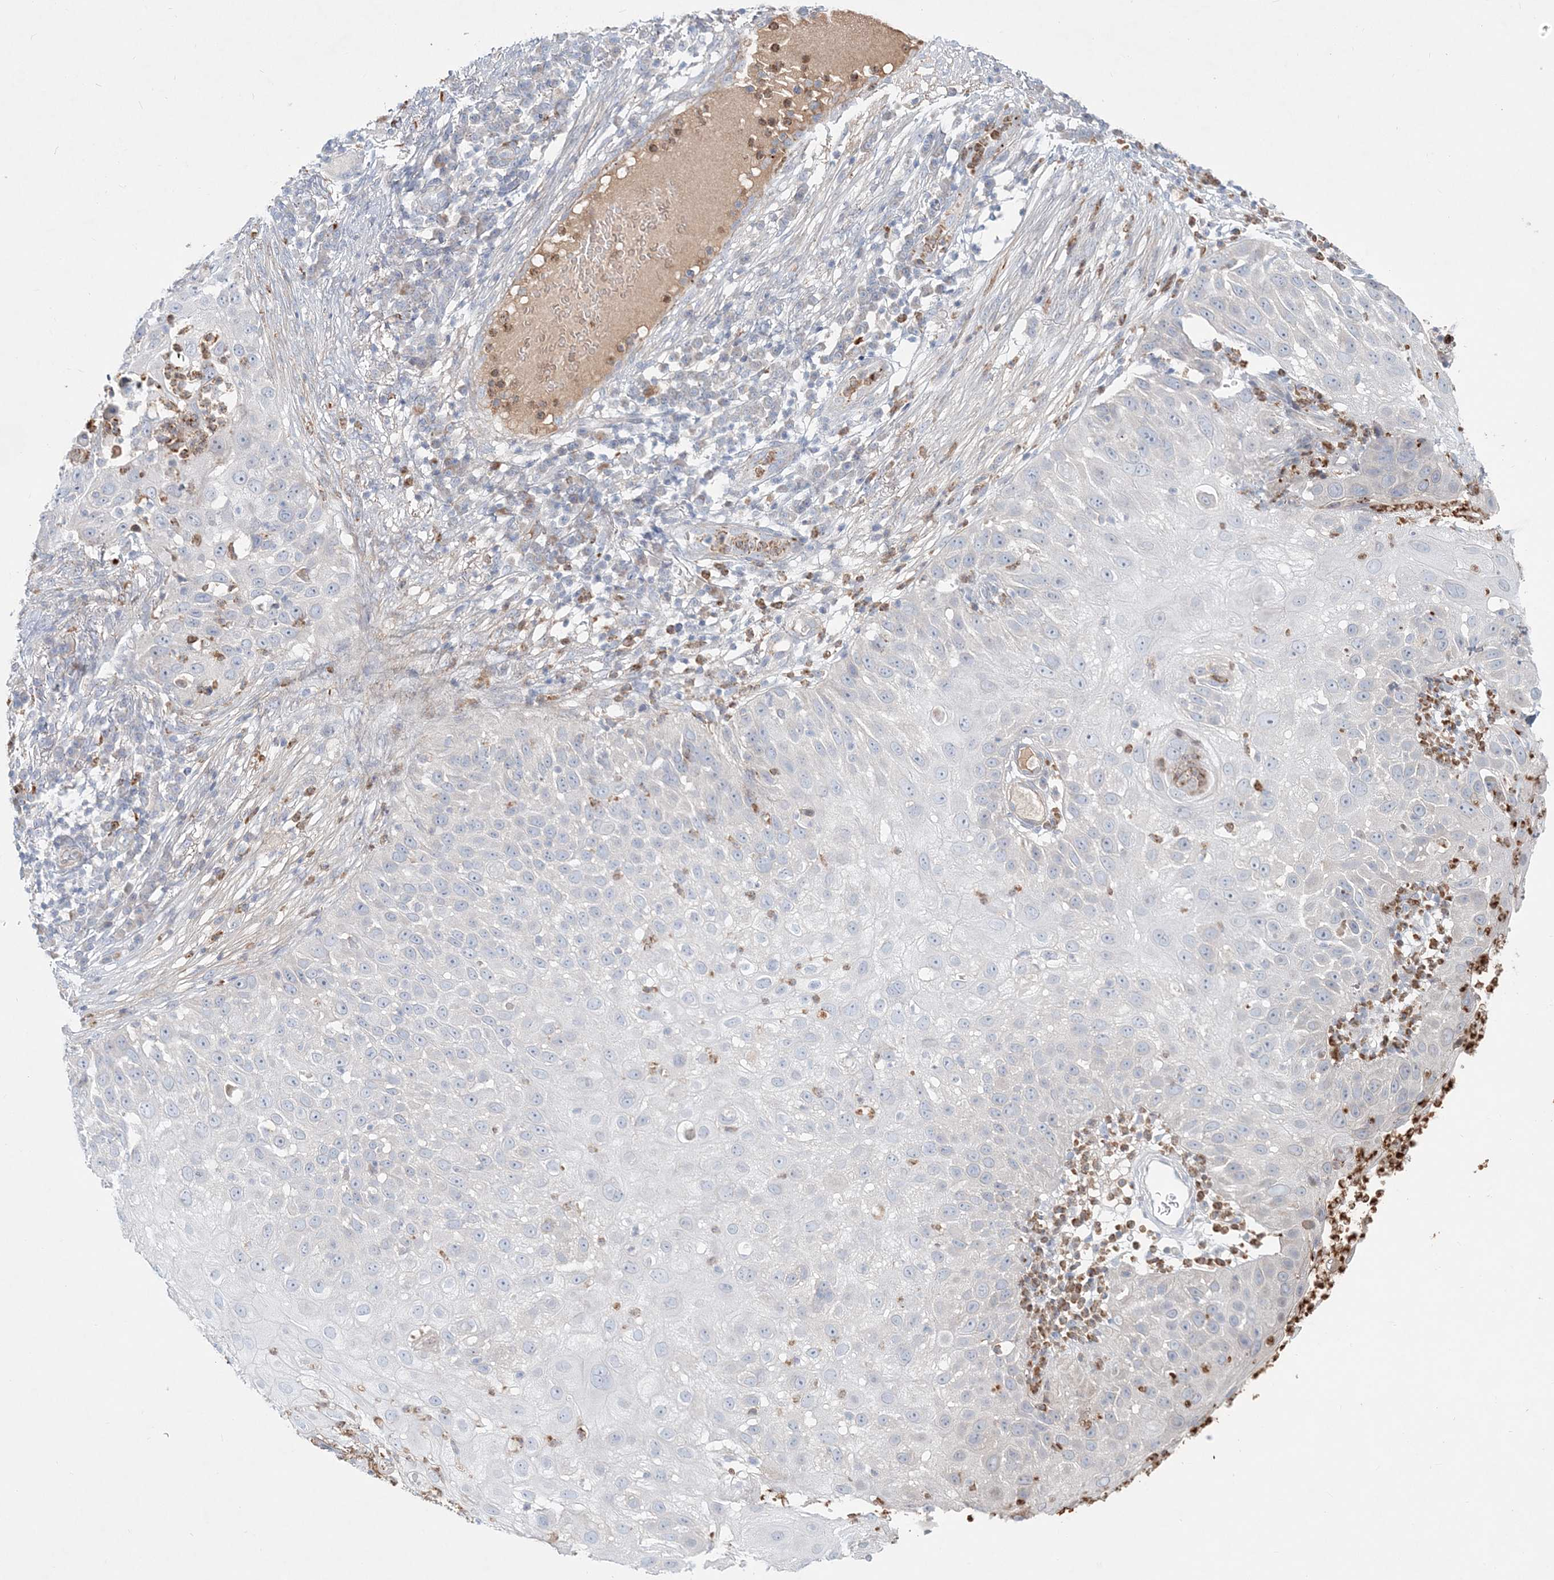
{"staining": {"intensity": "negative", "quantity": "none", "location": "none"}, "tissue": "skin cancer", "cell_type": "Tumor cells", "image_type": "cancer", "snomed": [{"axis": "morphology", "description": "Squamous cell carcinoma, NOS"}, {"axis": "topography", "description": "Skin"}], "caption": "Tumor cells show no significant protein staining in skin squamous cell carcinoma. (DAB immunohistochemistry with hematoxylin counter stain).", "gene": "DNAH5", "patient": {"sex": "female", "age": 44}}